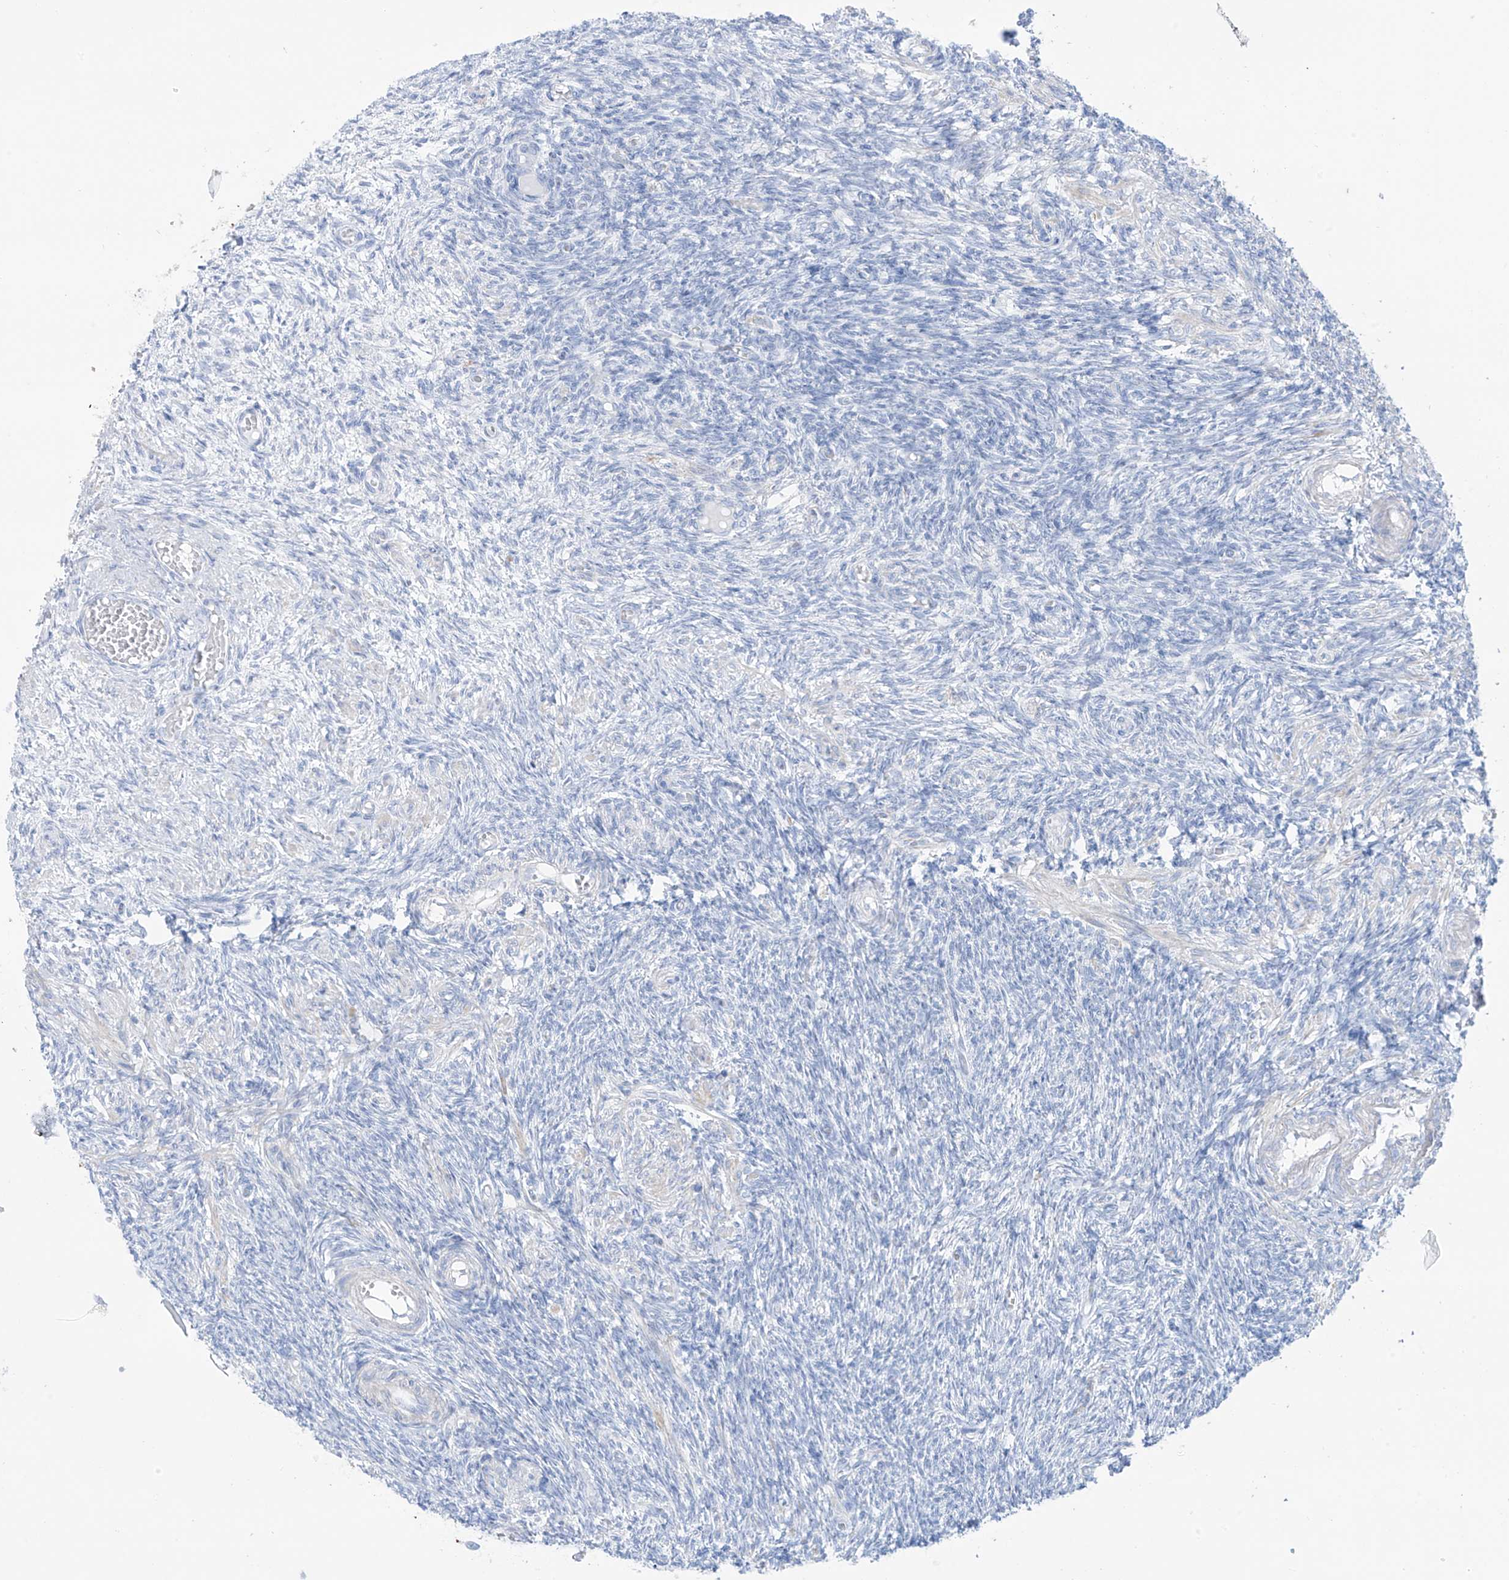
{"staining": {"intensity": "negative", "quantity": "none", "location": "none"}, "tissue": "ovary", "cell_type": "Follicle cells", "image_type": "normal", "snomed": [{"axis": "morphology", "description": "Normal tissue, NOS"}, {"axis": "topography", "description": "Ovary"}], "caption": "Follicle cells show no significant positivity in normal ovary.", "gene": "SLC26A3", "patient": {"sex": "female", "age": 27}}